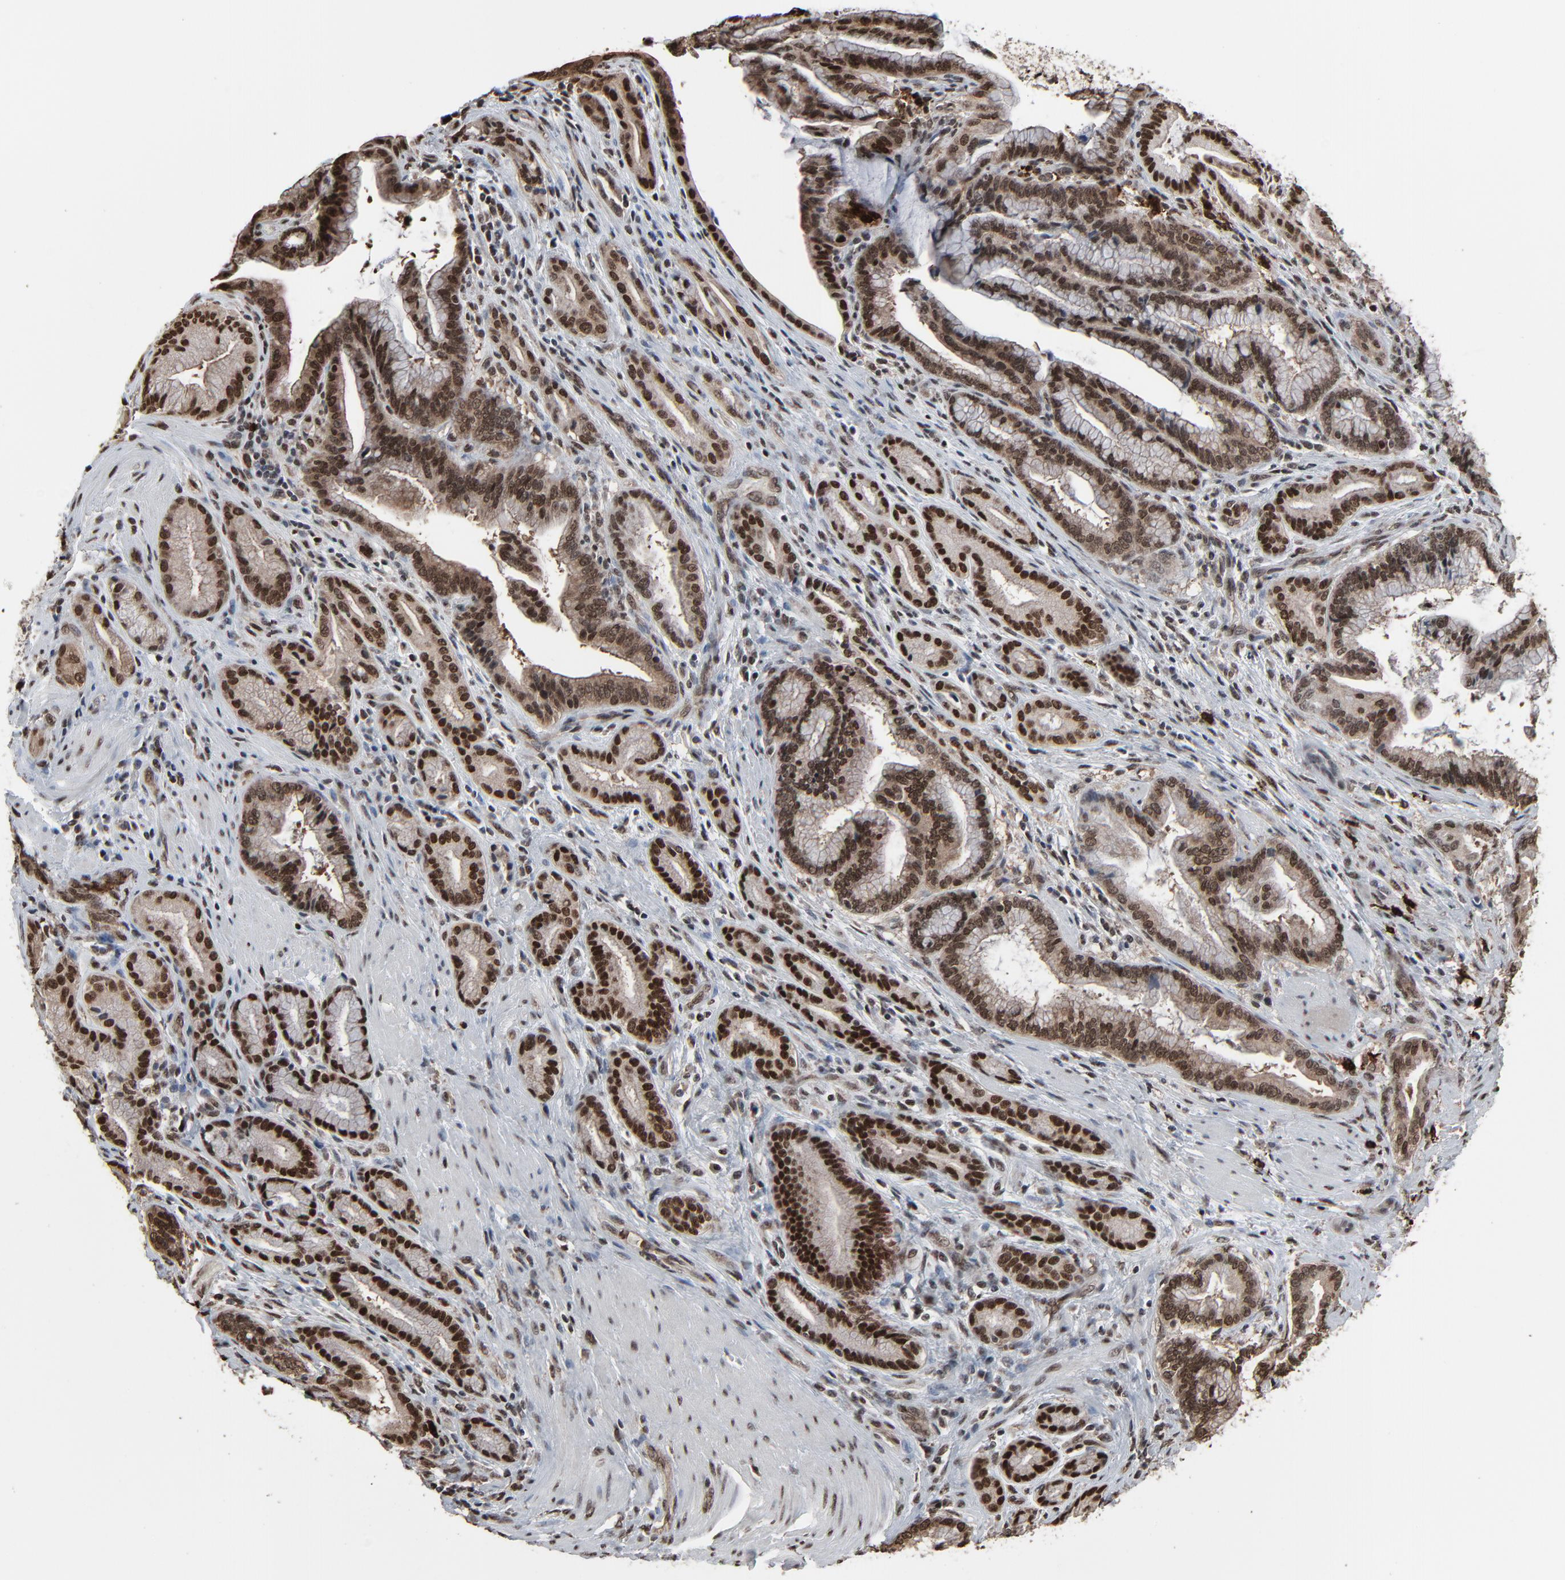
{"staining": {"intensity": "strong", "quantity": ">75%", "location": "cytoplasmic/membranous,nuclear"}, "tissue": "pancreatic cancer", "cell_type": "Tumor cells", "image_type": "cancer", "snomed": [{"axis": "morphology", "description": "Adenocarcinoma, NOS"}, {"axis": "topography", "description": "Pancreas"}], "caption": "Tumor cells exhibit high levels of strong cytoplasmic/membranous and nuclear positivity in about >75% of cells in human pancreatic cancer.", "gene": "MEIS2", "patient": {"sex": "female", "age": 64}}